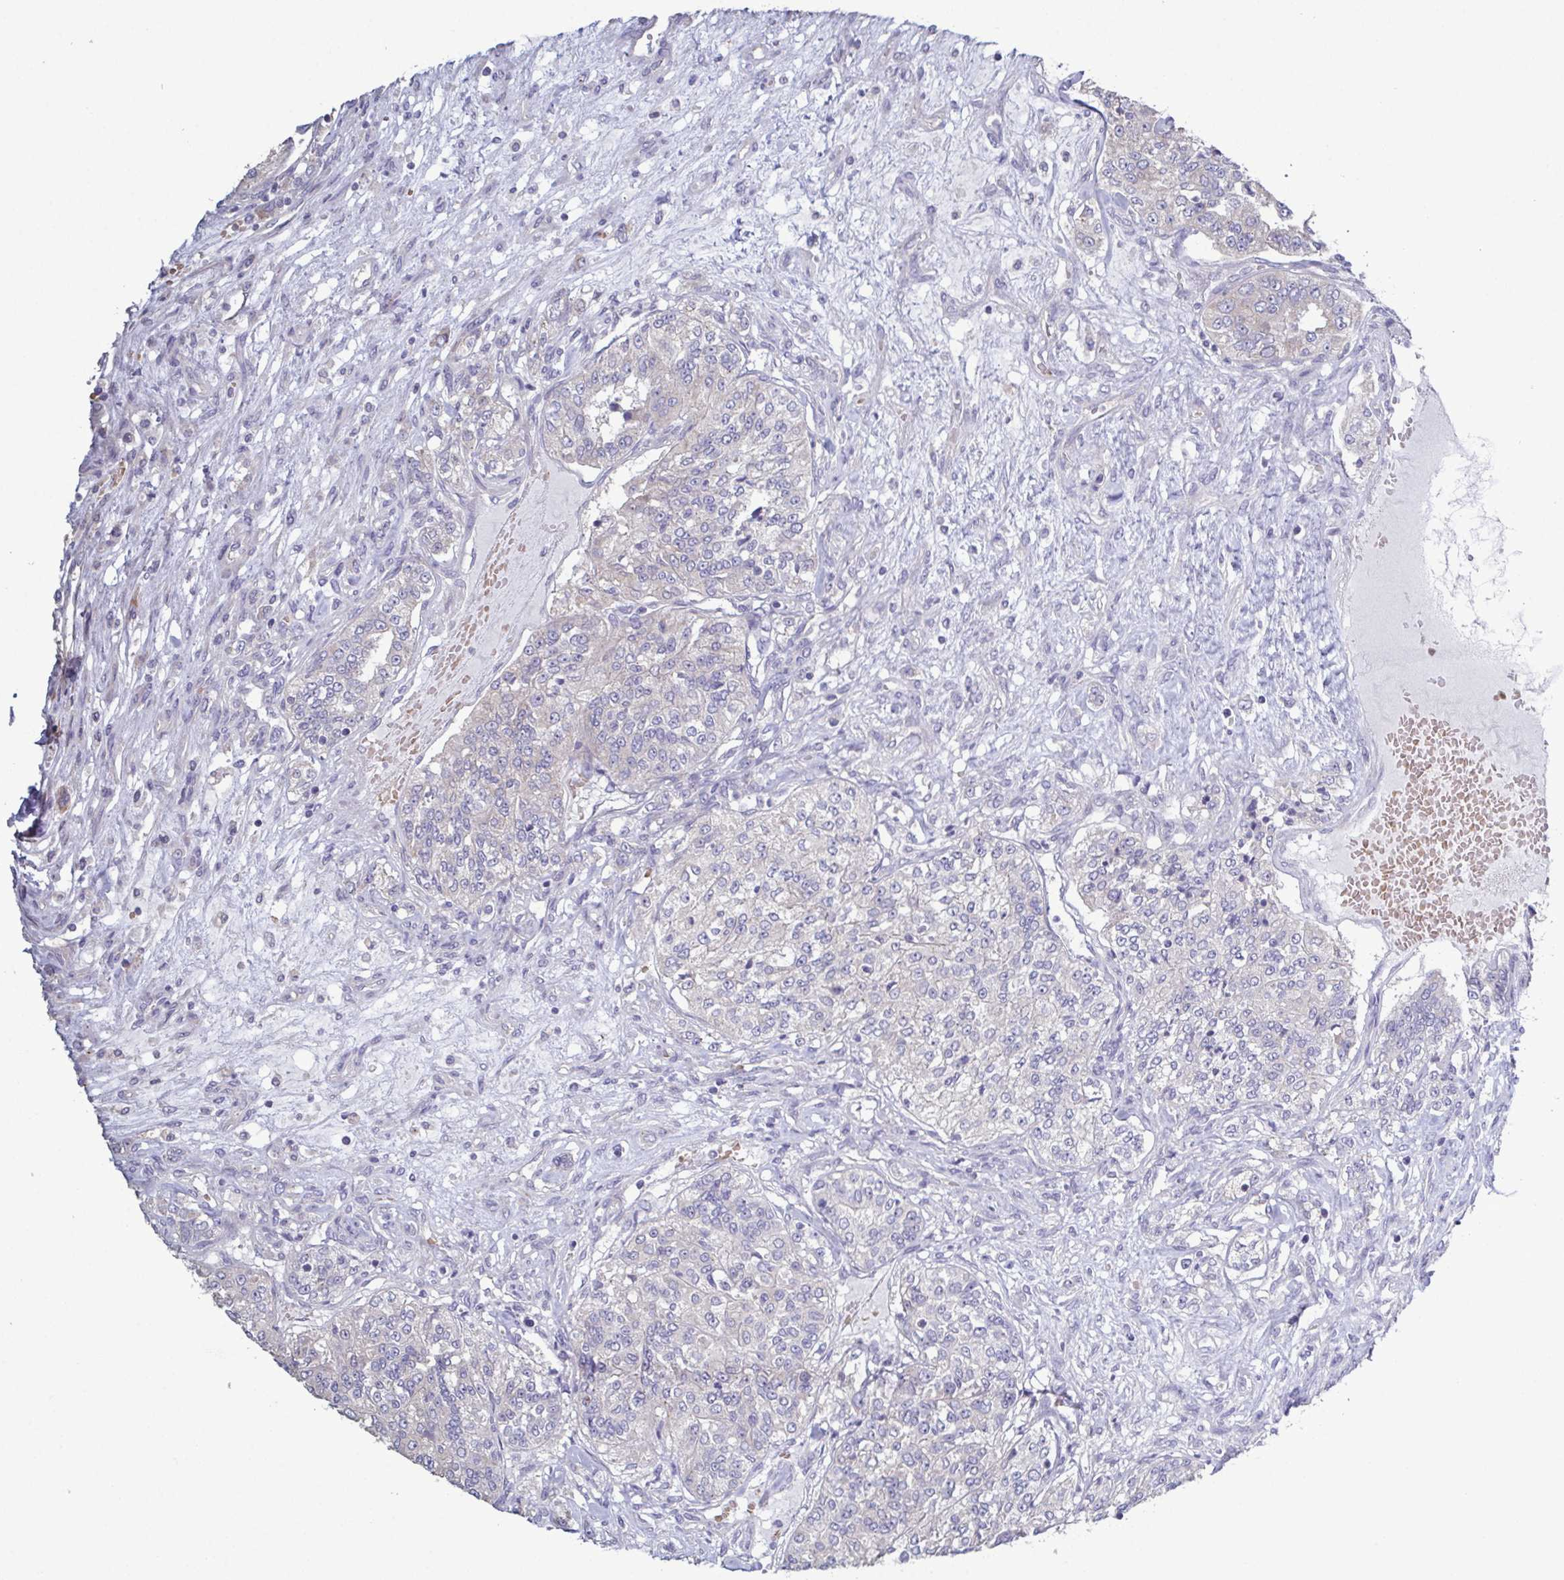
{"staining": {"intensity": "negative", "quantity": "none", "location": "none"}, "tissue": "renal cancer", "cell_type": "Tumor cells", "image_type": "cancer", "snomed": [{"axis": "morphology", "description": "Adenocarcinoma, NOS"}, {"axis": "topography", "description": "Kidney"}], "caption": "Tumor cells are negative for protein expression in human renal cancer (adenocarcinoma). Nuclei are stained in blue.", "gene": "GLDC", "patient": {"sex": "female", "age": 63}}